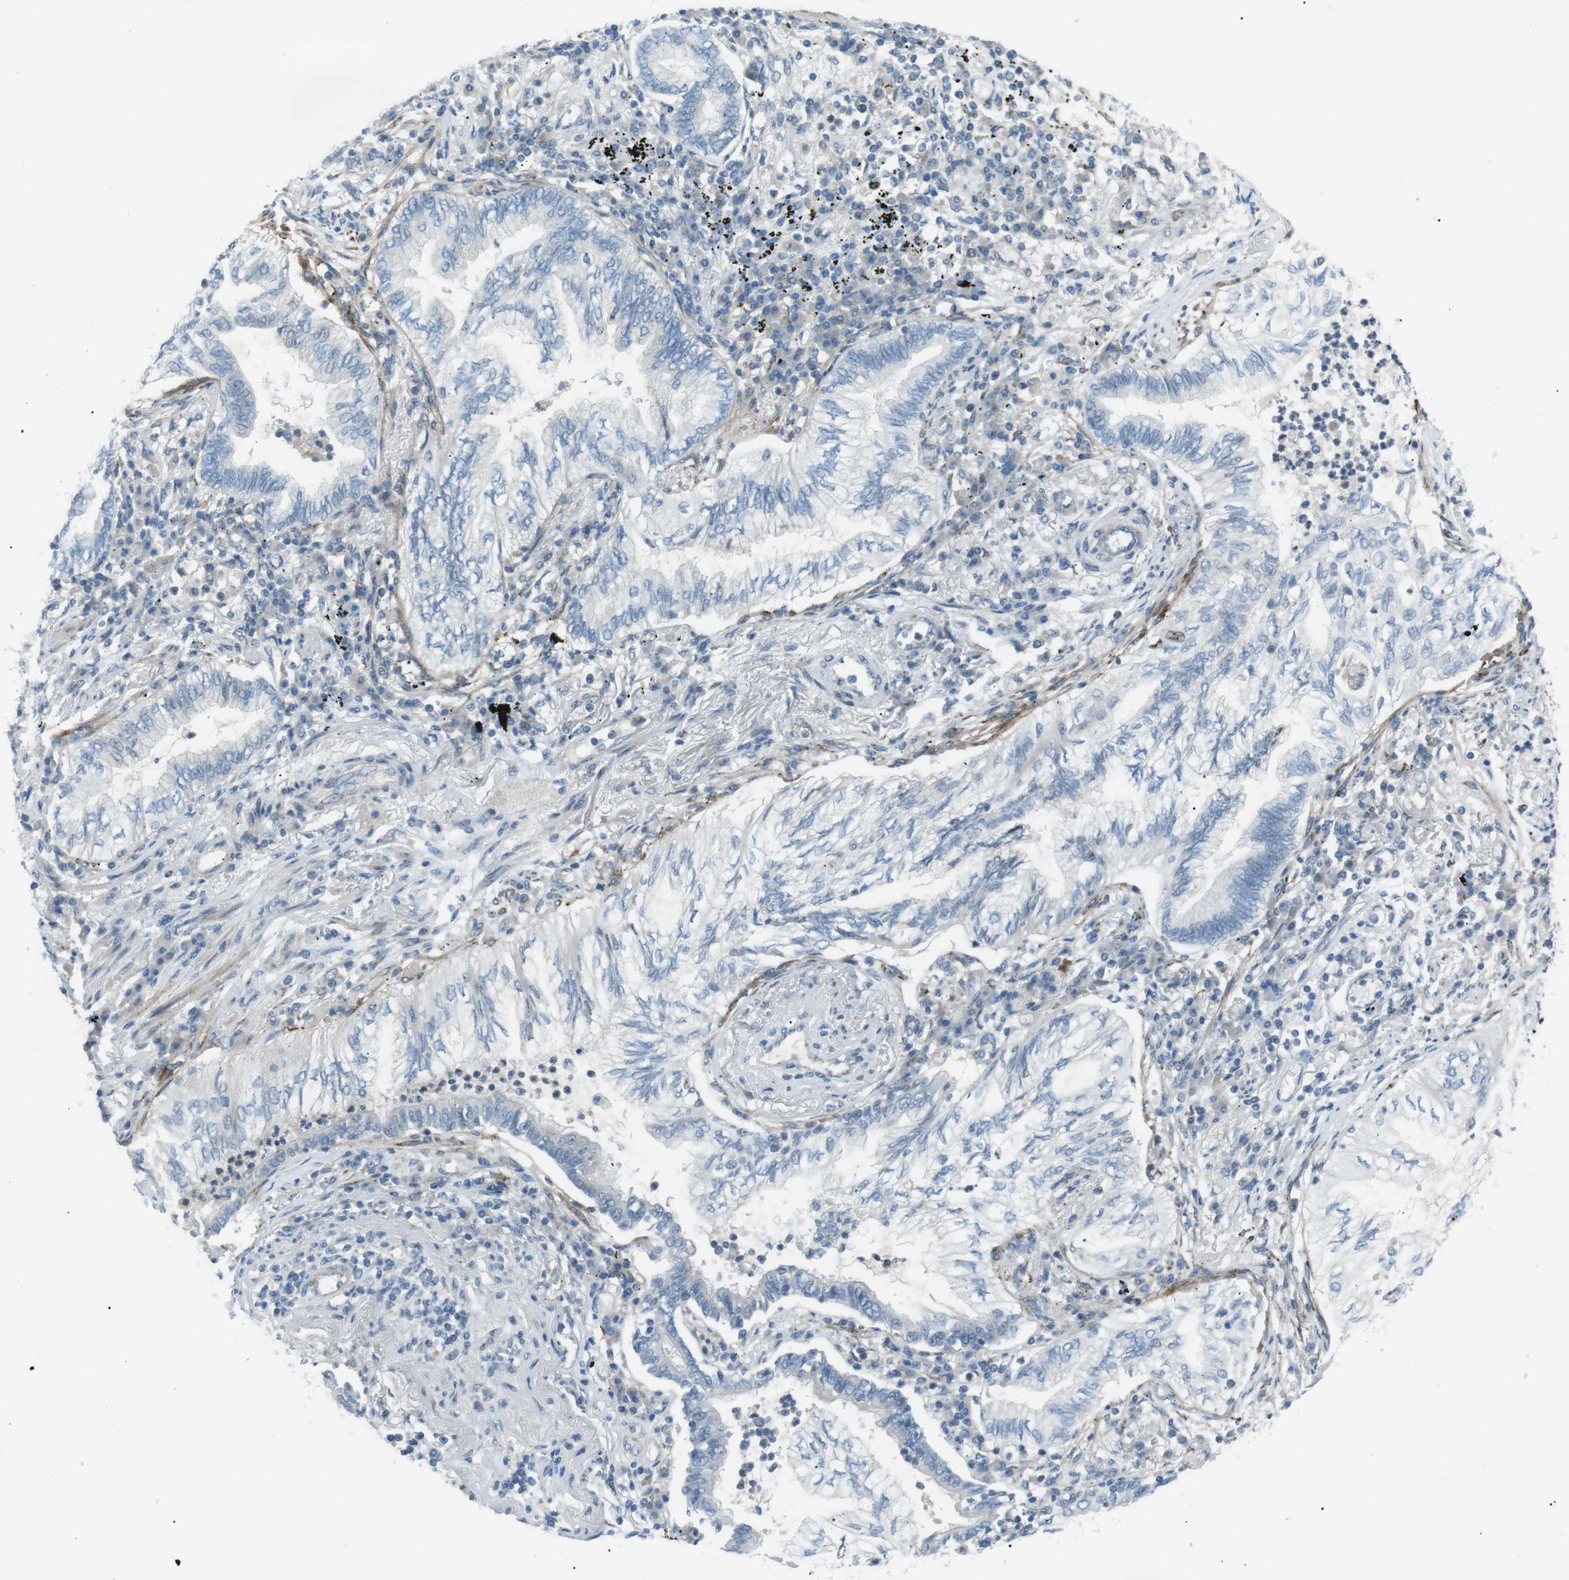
{"staining": {"intensity": "negative", "quantity": "none", "location": "none"}, "tissue": "lung cancer", "cell_type": "Tumor cells", "image_type": "cancer", "snomed": [{"axis": "morphology", "description": "Normal tissue, NOS"}, {"axis": "morphology", "description": "Adenocarcinoma, NOS"}, {"axis": "topography", "description": "Bronchus"}, {"axis": "topography", "description": "Lung"}], "caption": "An immunohistochemistry histopathology image of adenocarcinoma (lung) is shown. There is no staining in tumor cells of adenocarcinoma (lung).", "gene": "ARID5B", "patient": {"sex": "female", "age": 70}}